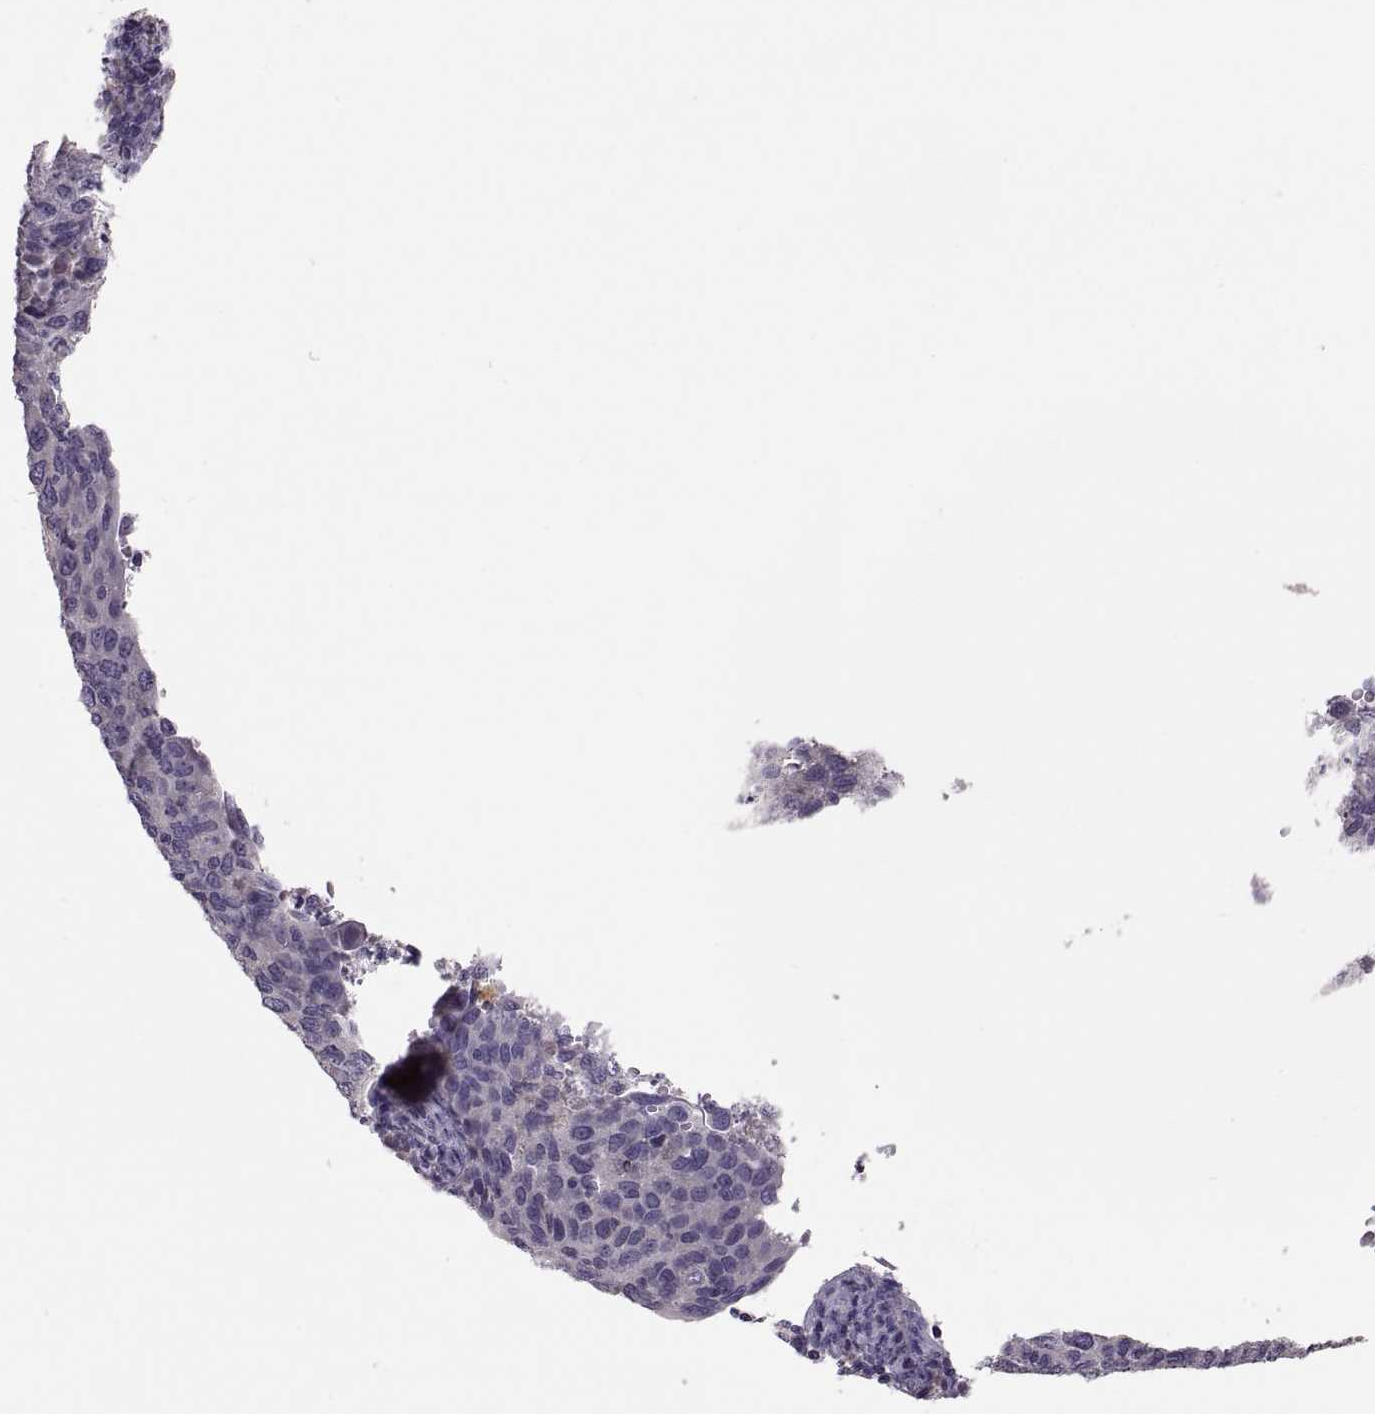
{"staining": {"intensity": "negative", "quantity": "none", "location": "none"}, "tissue": "cervical cancer", "cell_type": "Tumor cells", "image_type": "cancer", "snomed": [{"axis": "morphology", "description": "Squamous cell carcinoma, NOS"}, {"axis": "topography", "description": "Cervix"}], "caption": "High magnification brightfield microscopy of cervical cancer (squamous cell carcinoma) stained with DAB (3,3'-diaminobenzidine) (brown) and counterstained with hematoxylin (blue): tumor cells show no significant staining.", "gene": "TBX19", "patient": {"sex": "female", "age": 54}}